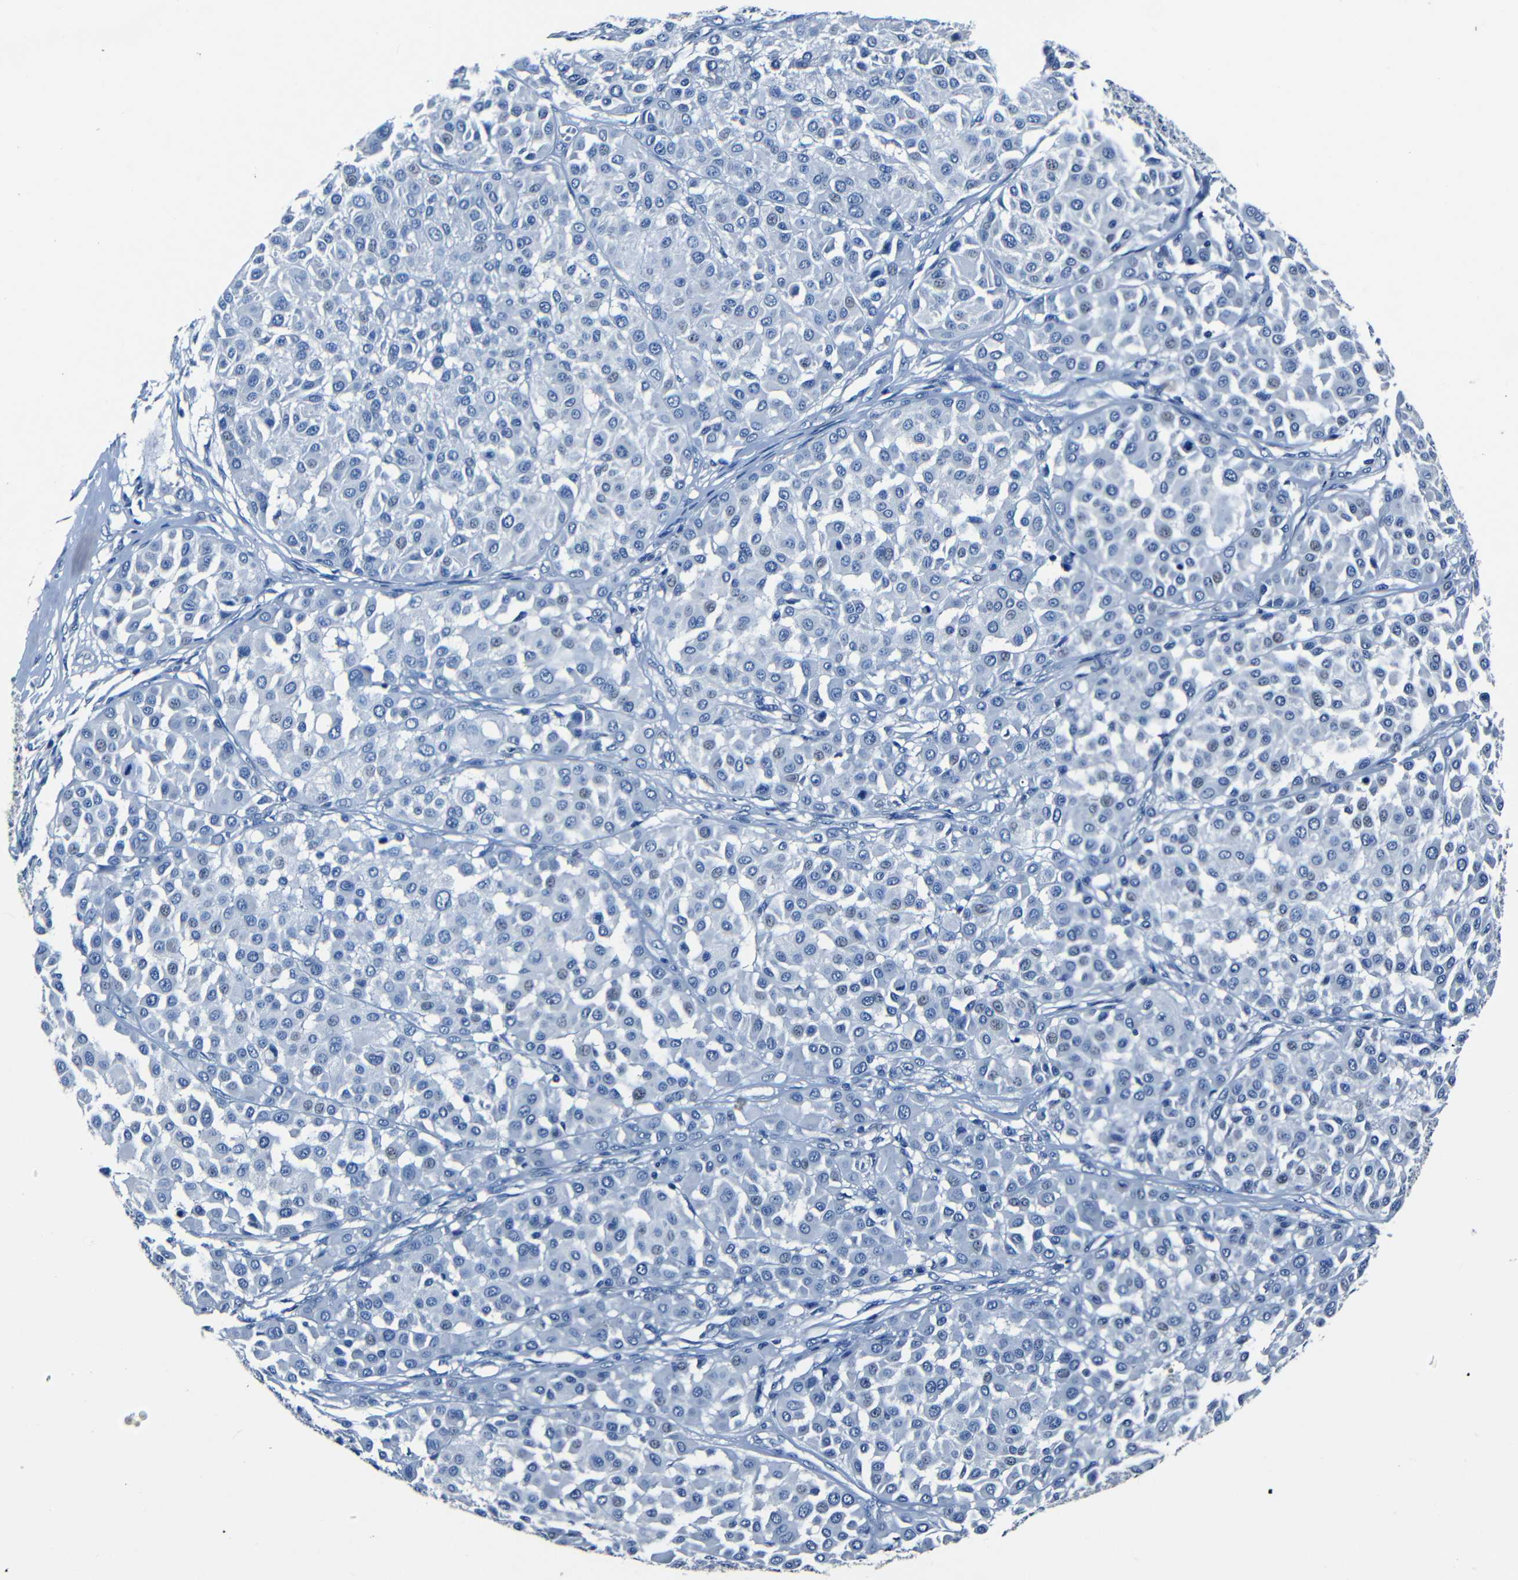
{"staining": {"intensity": "negative", "quantity": "none", "location": "none"}, "tissue": "melanoma", "cell_type": "Tumor cells", "image_type": "cancer", "snomed": [{"axis": "morphology", "description": "Malignant melanoma, Metastatic site"}, {"axis": "topography", "description": "Soft tissue"}], "caption": "The micrograph demonstrates no significant expression in tumor cells of melanoma.", "gene": "NCMAP", "patient": {"sex": "male", "age": 41}}